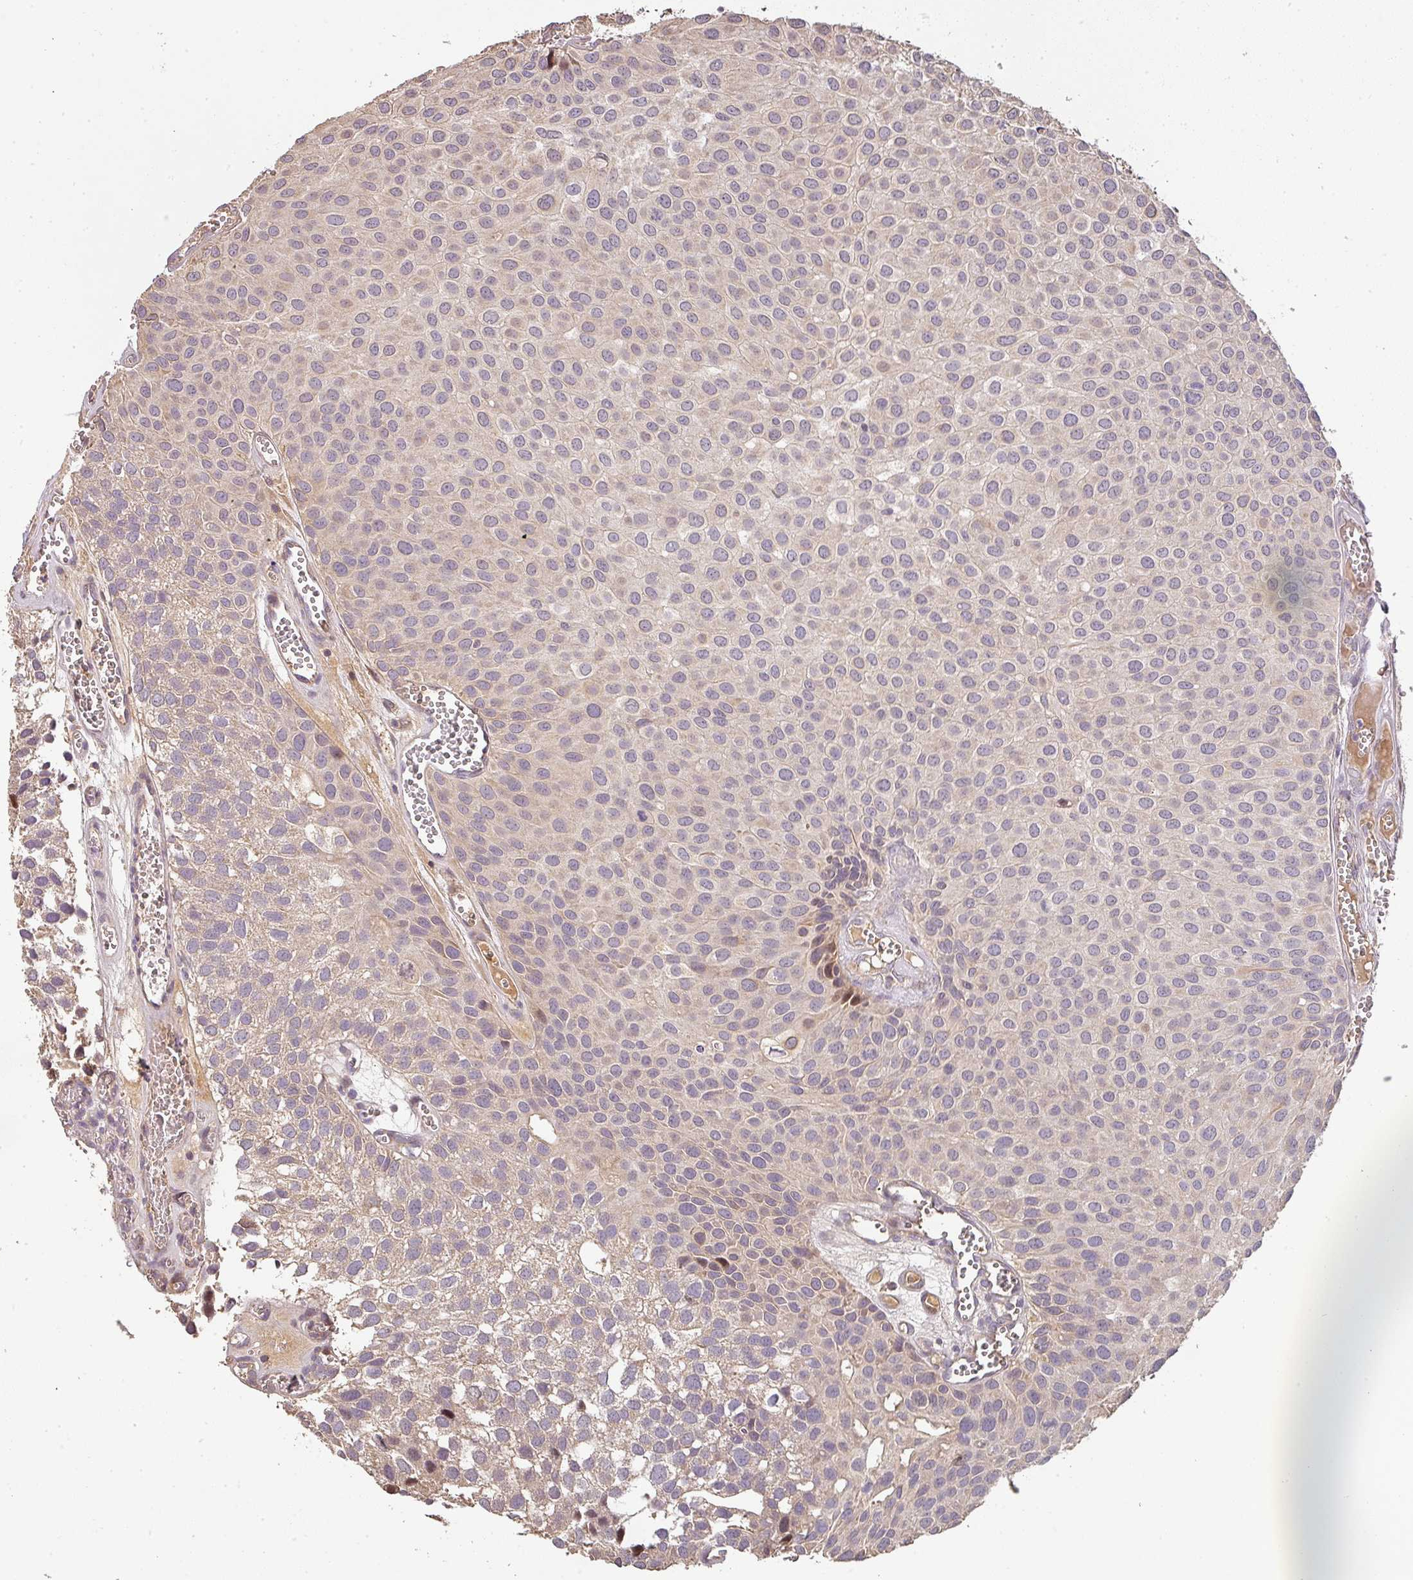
{"staining": {"intensity": "weak", "quantity": "<25%", "location": "cytoplasmic/membranous"}, "tissue": "urothelial cancer", "cell_type": "Tumor cells", "image_type": "cancer", "snomed": [{"axis": "morphology", "description": "Urothelial carcinoma, Low grade"}, {"axis": "topography", "description": "Urinary bladder"}], "caption": "The IHC image has no significant positivity in tumor cells of urothelial carcinoma (low-grade) tissue.", "gene": "BPIFB3", "patient": {"sex": "male", "age": 88}}